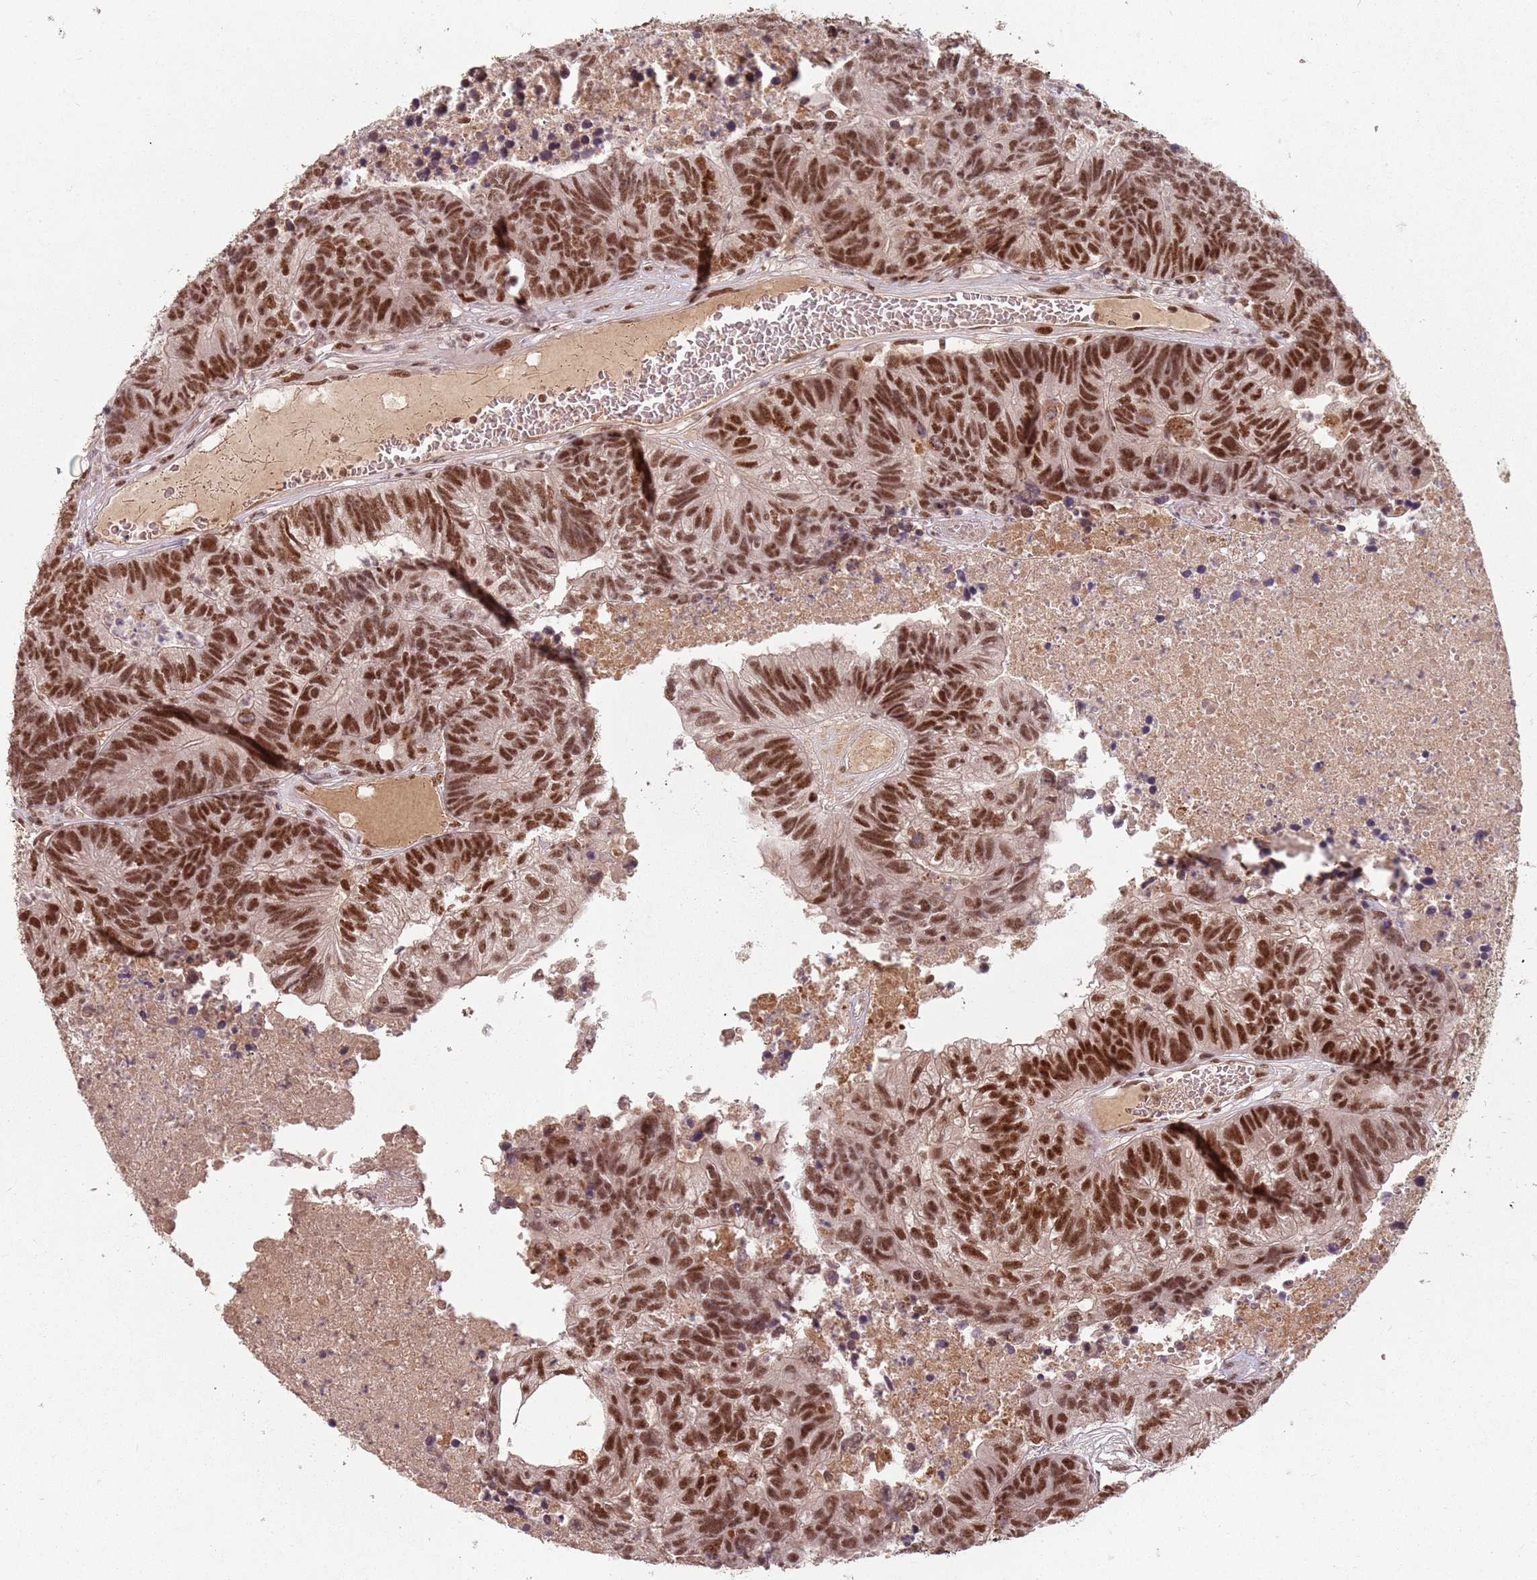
{"staining": {"intensity": "moderate", "quantity": ">75%", "location": "nuclear"}, "tissue": "colorectal cancer", "cell_type": "Tumor cells", "image_type": "cancer", "snomed": [{"axis": "morphology", "description": "Adenocarcinoma, NOS"}, {"axis": "topography", "description": "Colon"}], "caption": "Immunohistochemical staining of human adenocarcinoma (colorectal) demonstrates medium levels of moderate nuclear protein expression in about >75% of tumor cells.", "gene": "NCBP1", "patient": {"sex": "female", "age": 48}}